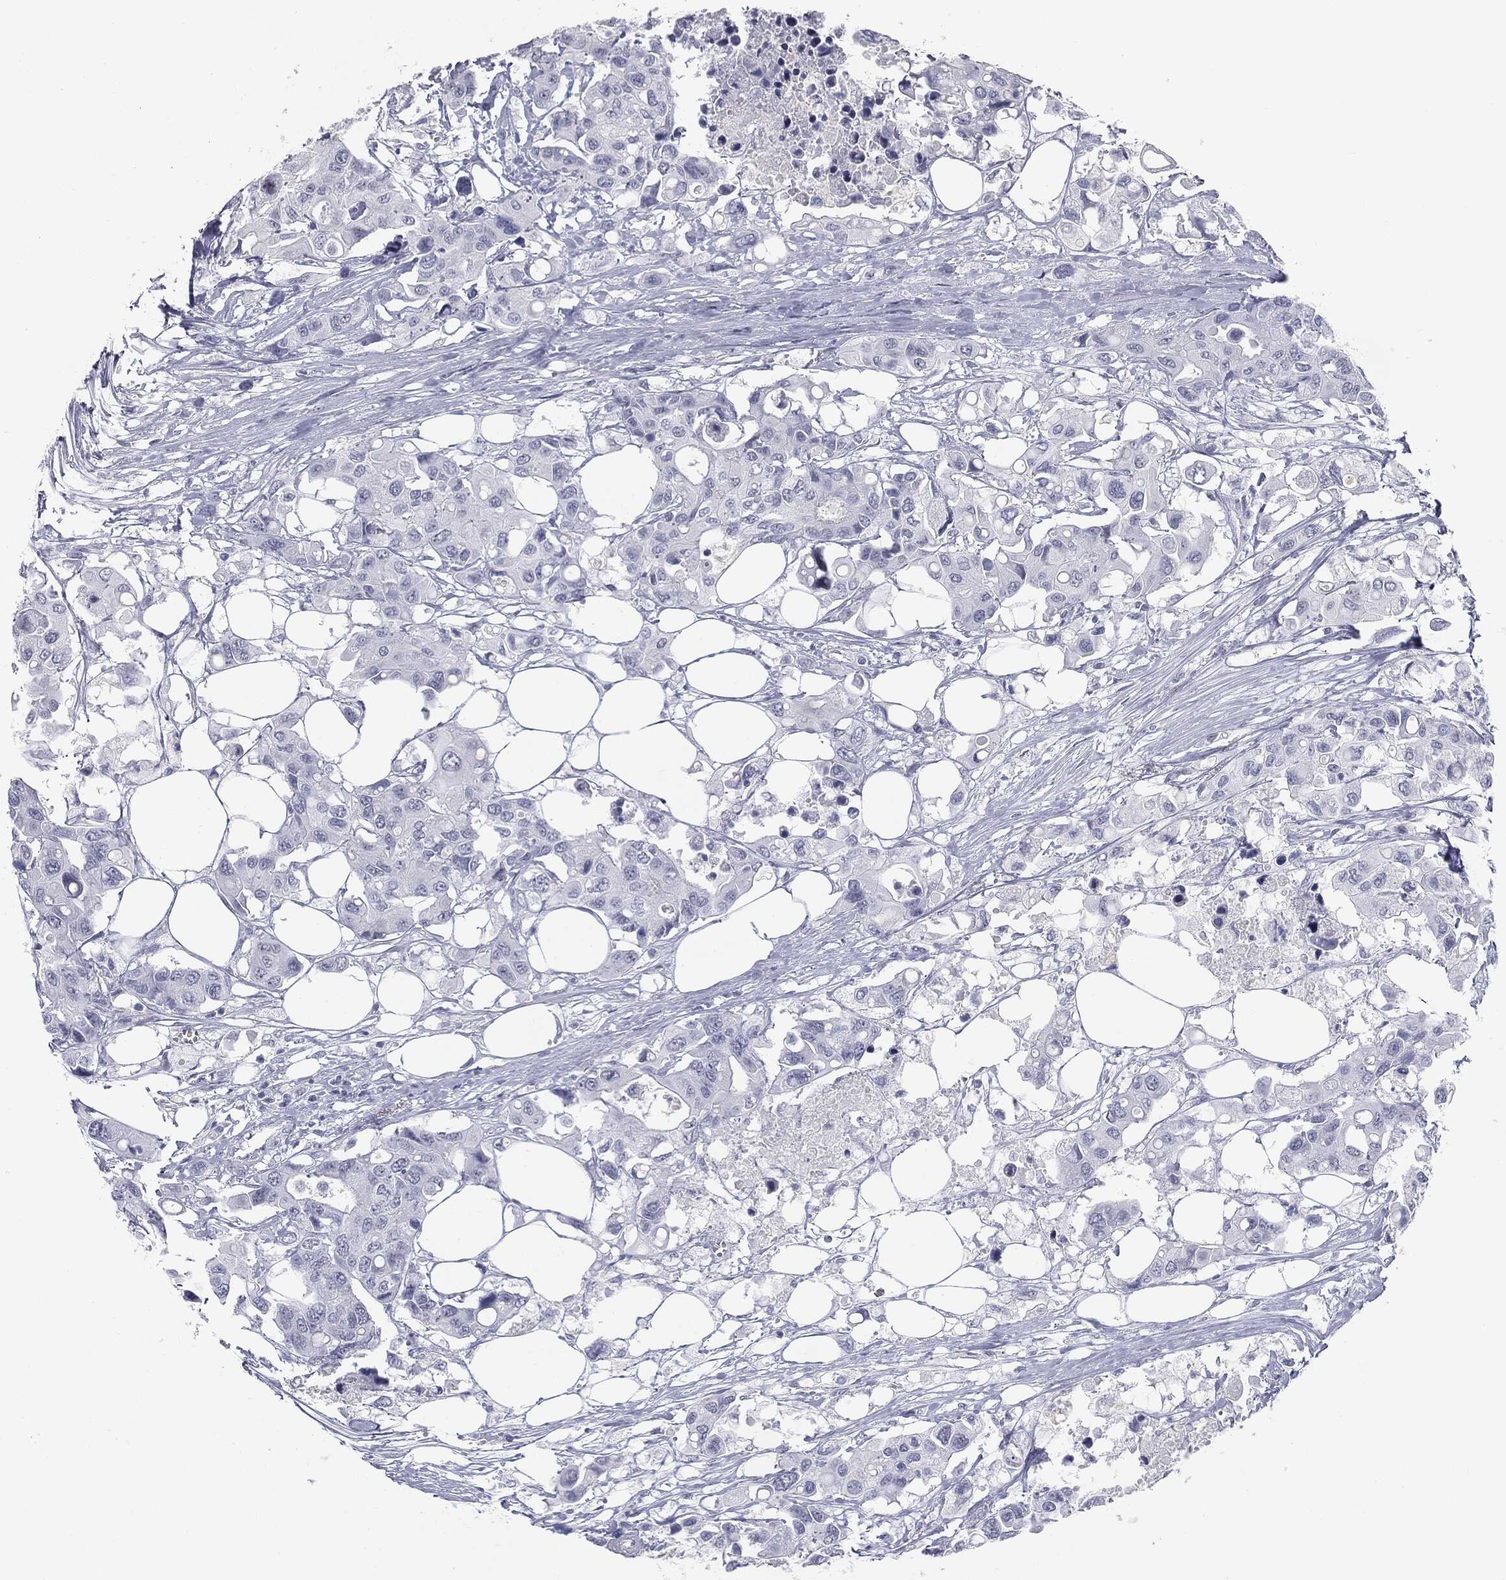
{"staining": {"intensity": "negative", "quantity": "none", "location": "none"}, "tissue": "colorectal cancer", "cell_type": "Tumor cells", "image_type": "cancer", "snomed": [{"axis": "morphology", "description": "Adenocarcinoma, NOS"}, {"axis": "topography", "description": "Colon"}], "caption": "Tumor cells show no significant protein expression in adenocarcinoma (colorectal). (DAB IHC, high magnification).", "gene": "TPO", "patient": {"sex": "male", "age": 77}}